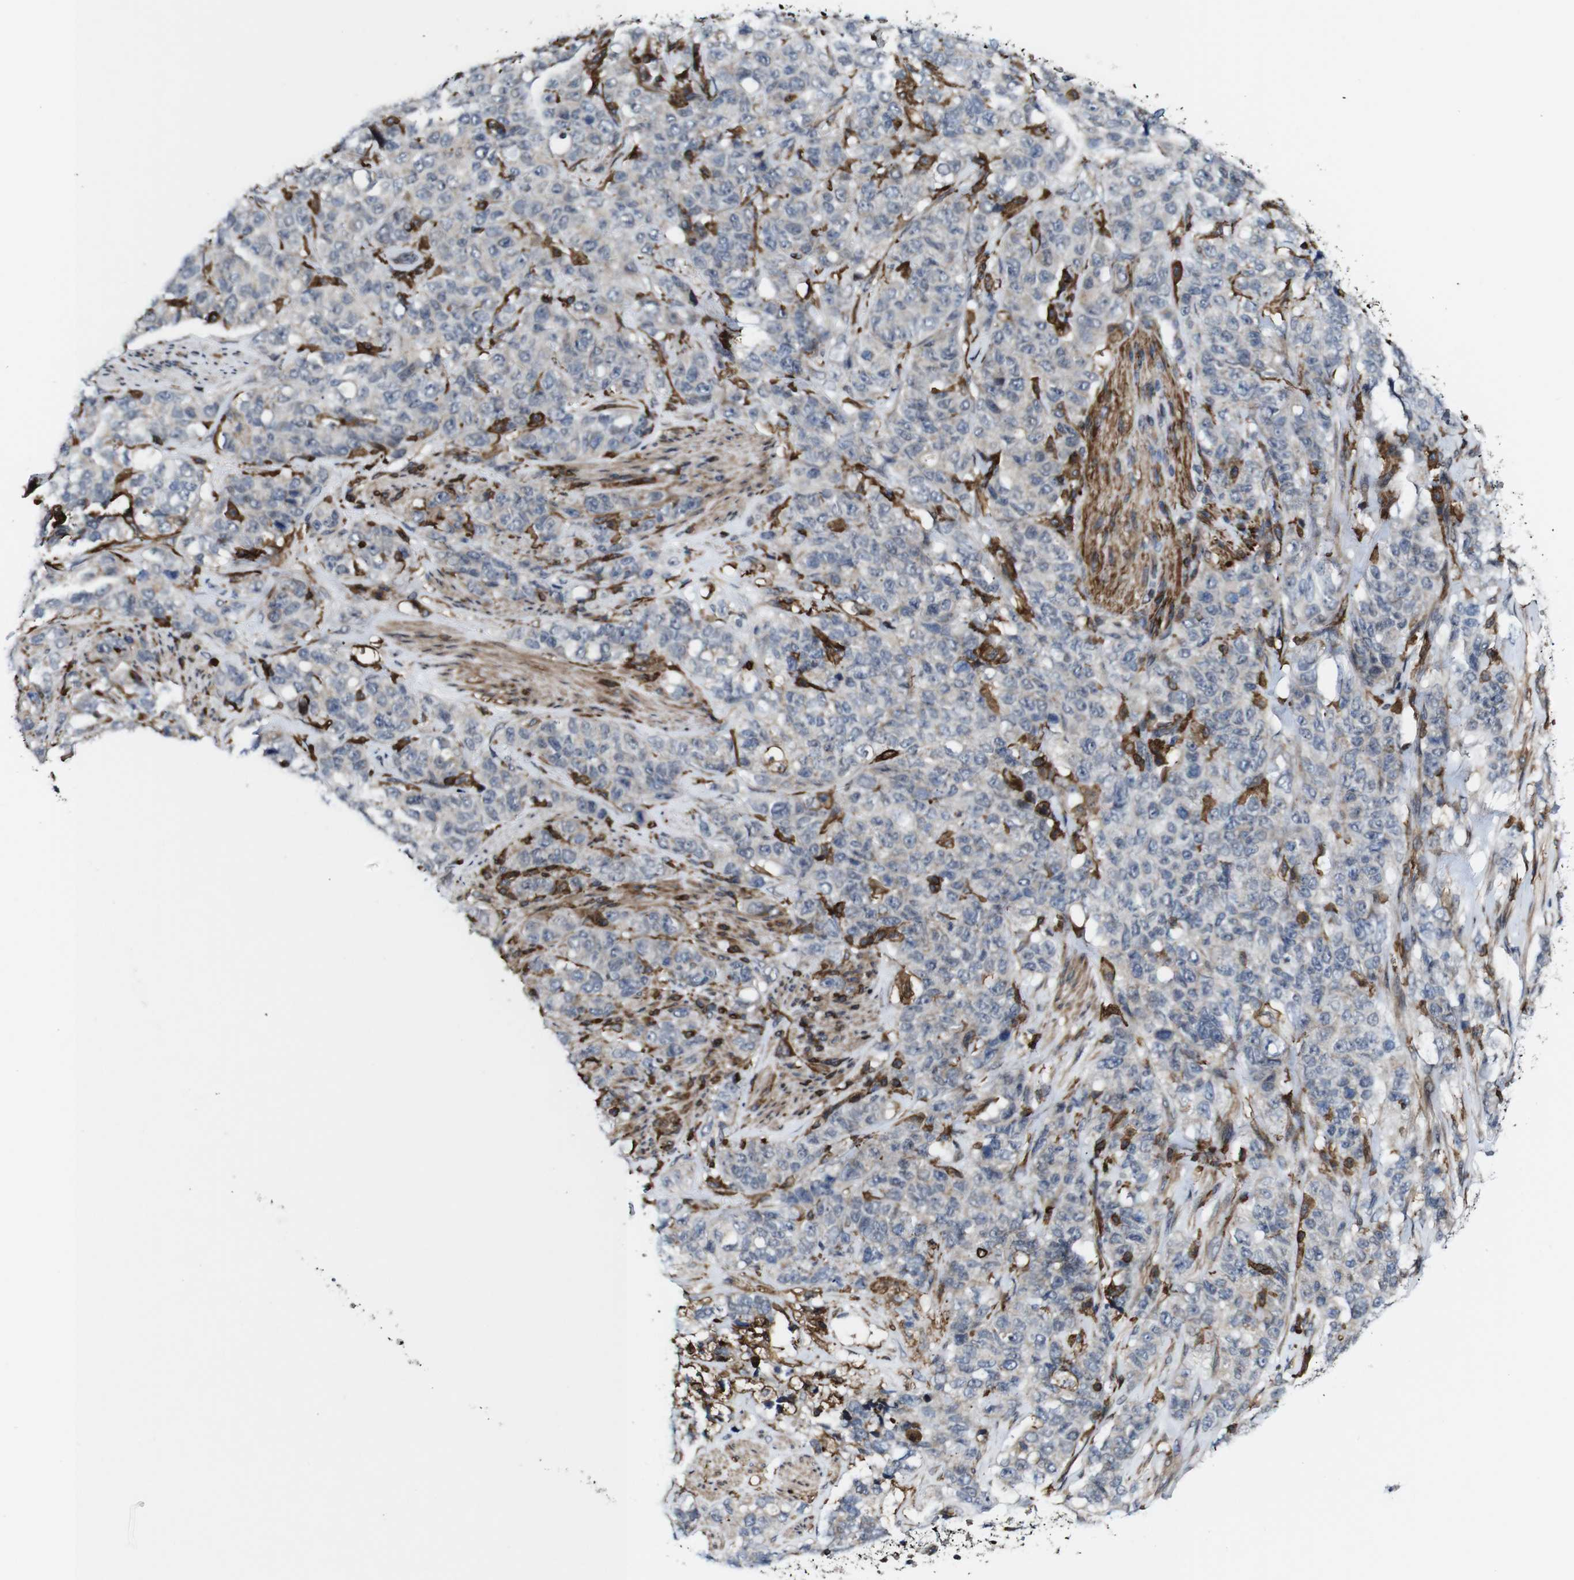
{"staining": {"intensity": "negative", "quantity": "none", "location": "none"}, "tissue": "stomach cancer", "cell_type": "Tumor cells", "image_type": "cancer", "snomed": [{"axis": "morphology", "description": "Adenocarcinoma, NOS"}, {"axis": "topography", "description": "Stomach"}], "caption": "Adenocarcinoma (stomach) was stained to show a protein in brown. There is no significant expression in tumor cells.", "gene": "JAK2", "patient": {"sex": "male", "age": 48}}